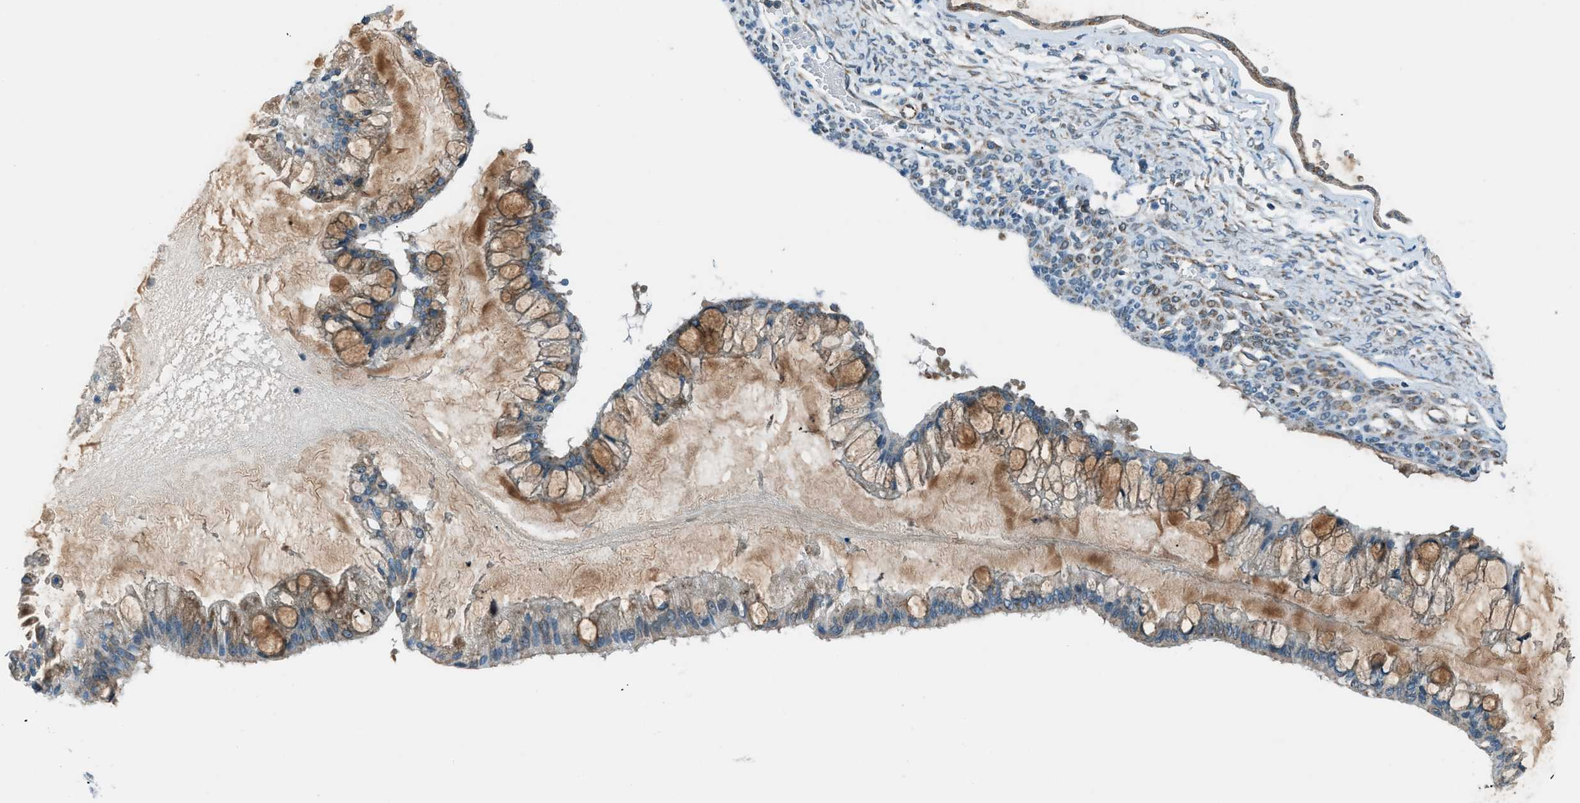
{"staining": {"intensity": "moderate", "quantity": "25%-75%", "location": "cytoplasmic/membranous"}, "tissue": "ovarian cancer", "cell_type": "Tumor cells", "image_type": "cancer", "snomed": [{"axis": "morphology", "description": "Cystadenocarcinoma, mucinous, NOS"}, {"axis": "topography", "description": "Ovary"}], "caption": "Immunohistochemical staining of human ovarian cancer shows moderate cytoplasmic/membranous protein staining in about 25%-75% of tumor cells.", "gene": "PIGG", "patient": {"sex": "female", "age": 73}}